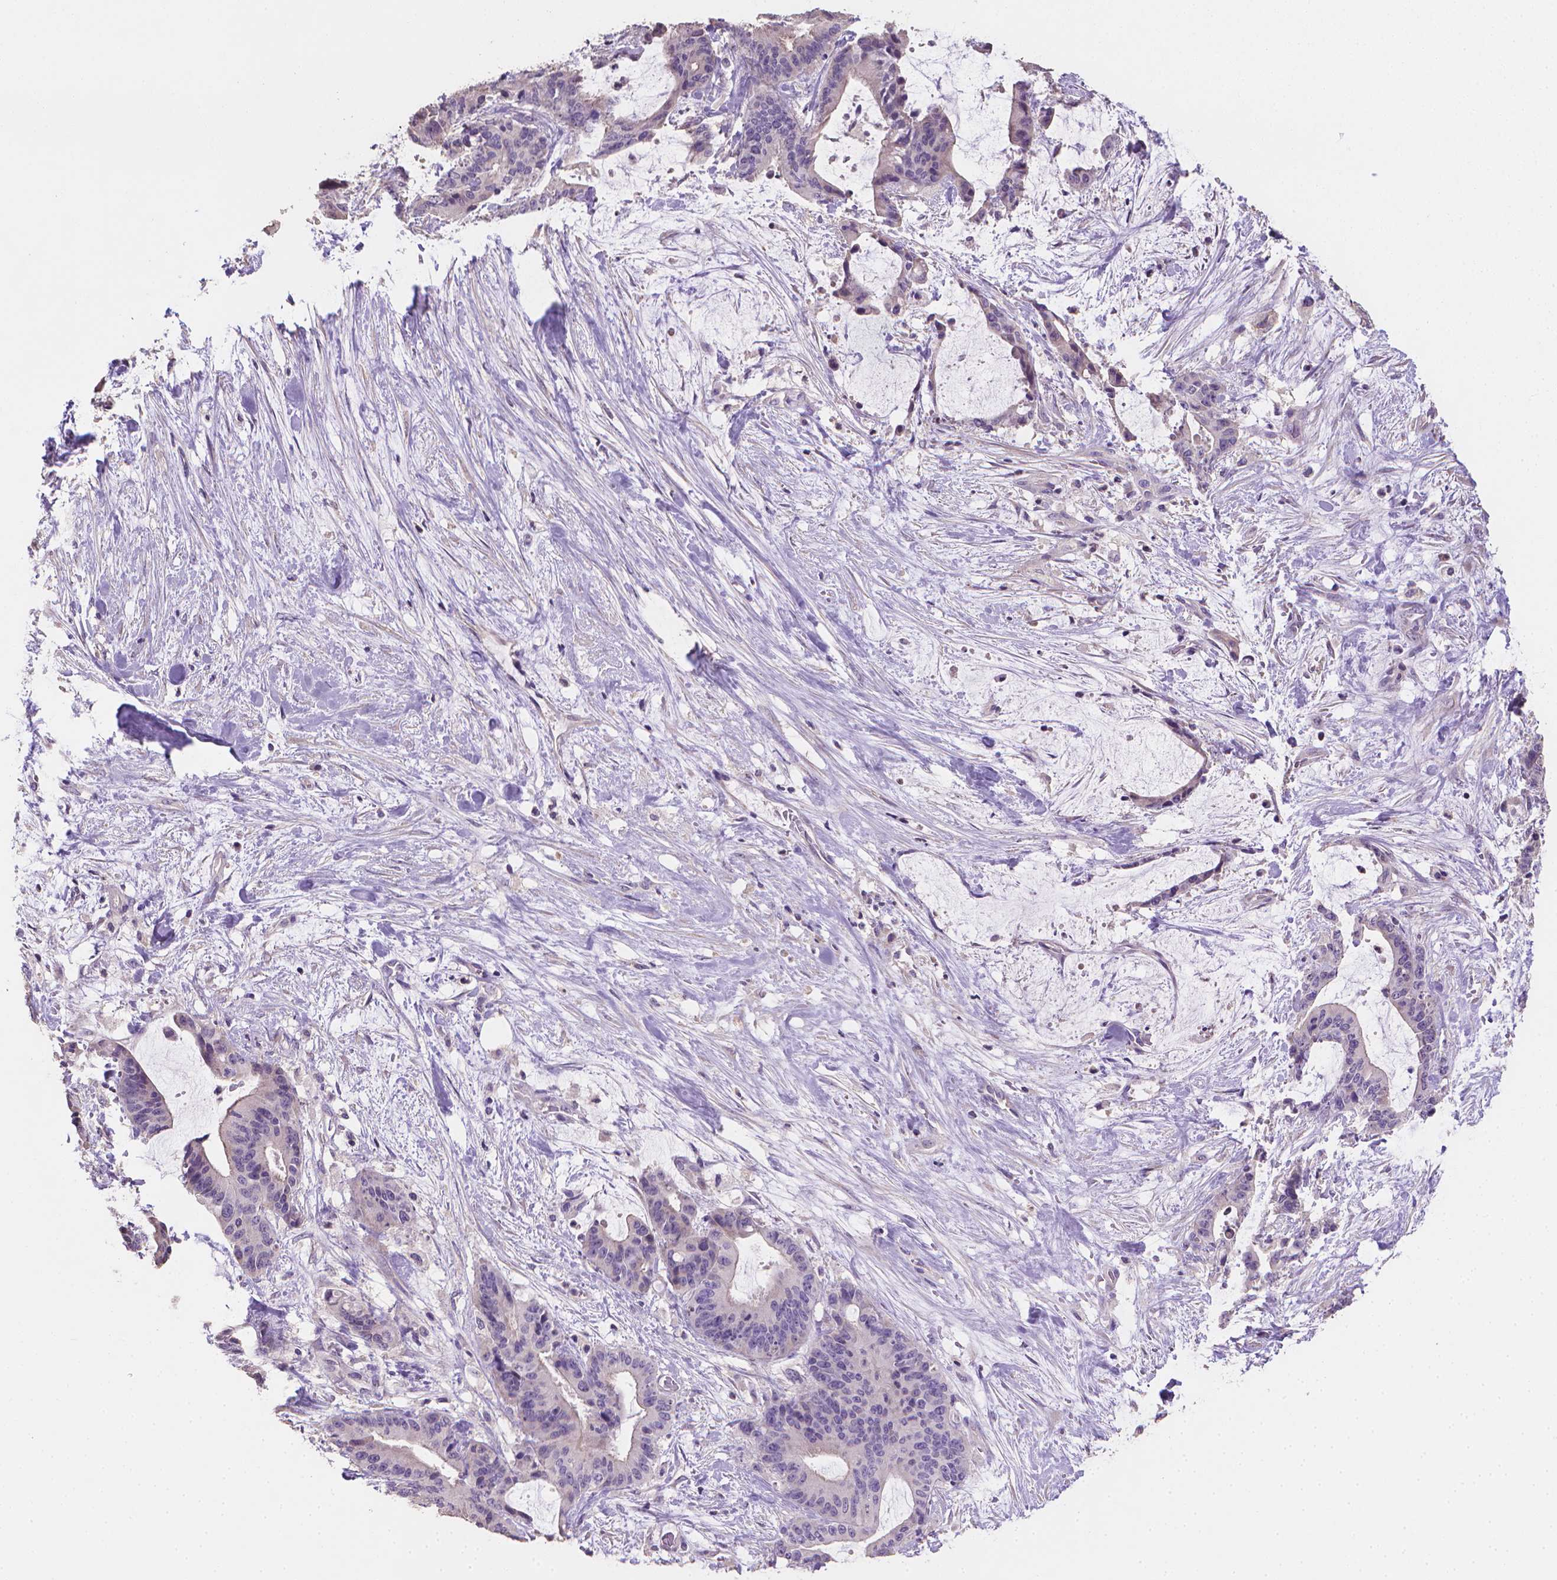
{"staining": {"intensity": "negative", "quantity": "none", "location": "none"}, "tissue": "liver cancer", "cell_type": "Tumor cells", "image_type": "cancer", "snomed": [{"axis": "morphology", "description": "Cholangiocarcinoma"}, {"axis": "topography", "description": "Liver"}], "caption": "High power microscopy micrograph of an IHC photomicrograph of liver cancer, revealing no significant expression in tumor cells. (DAB (3,3'-diaminobenzidine) immunohistochemistry with hematoxylin counter stain).", "gene": "CATIP", "patient": {"sex": "female", "age": 73}}